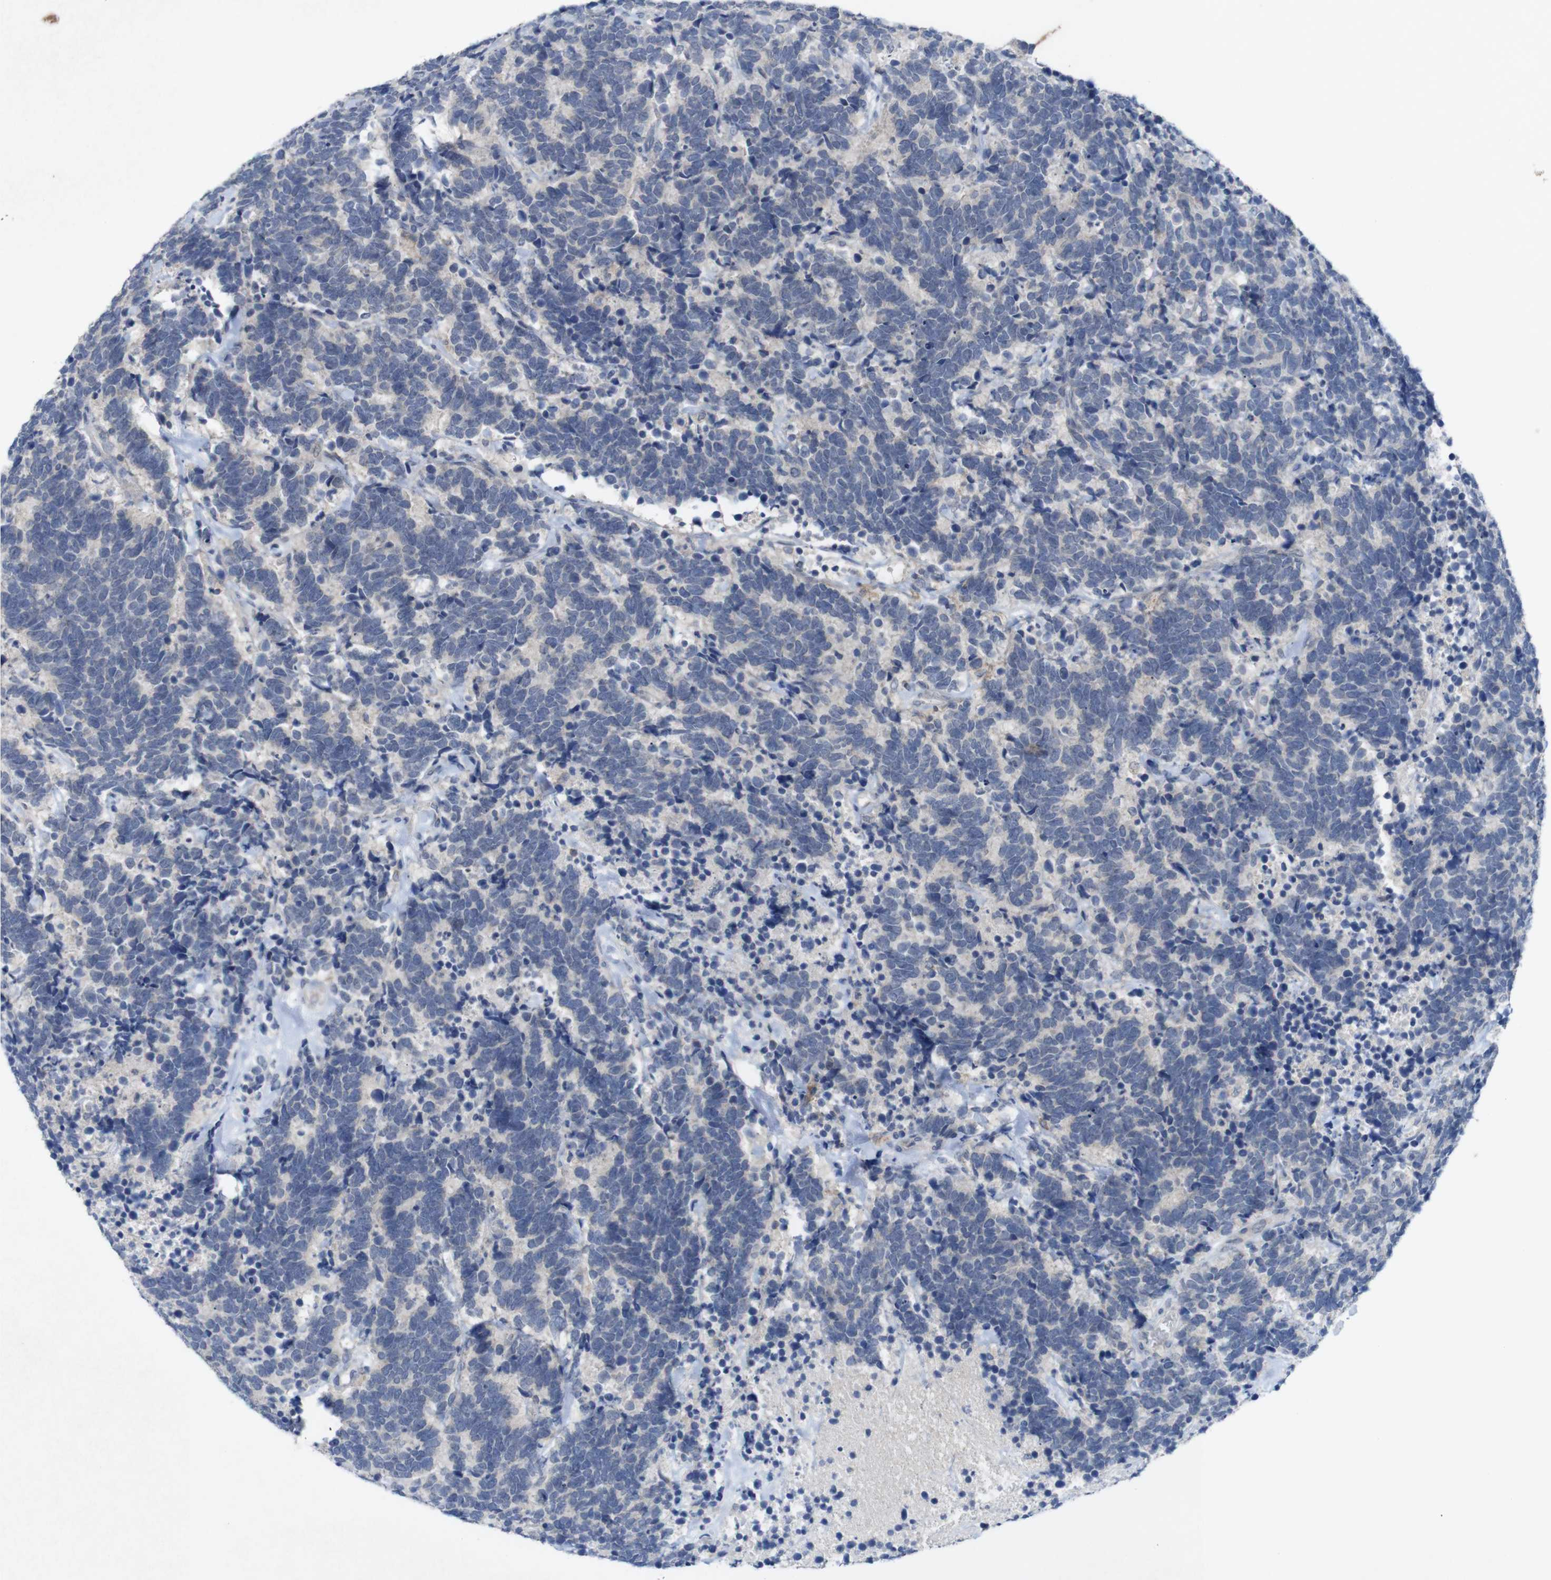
{"staining": {"intensity": "negative", "quantity": "none", "location": "none"}, "tissue": "carcinoid", "cell_type": "Tumor cells", "image_type": "cancer", "snomed": [{"axis": "morphology", "description": "Carcinoma, NOS"}, {"axis": "morphology", "description": "Carcinoid, malignant, NOS"}, {"axis": "topography", "description": "Urinary bladder"}], "caption": "Immunohistochemical staining of human malignant carcinoid demonstrates no significant expression in tumor cells.", "gene": "SLAMF7", "patient": {"sex": "male", "age": 57}}